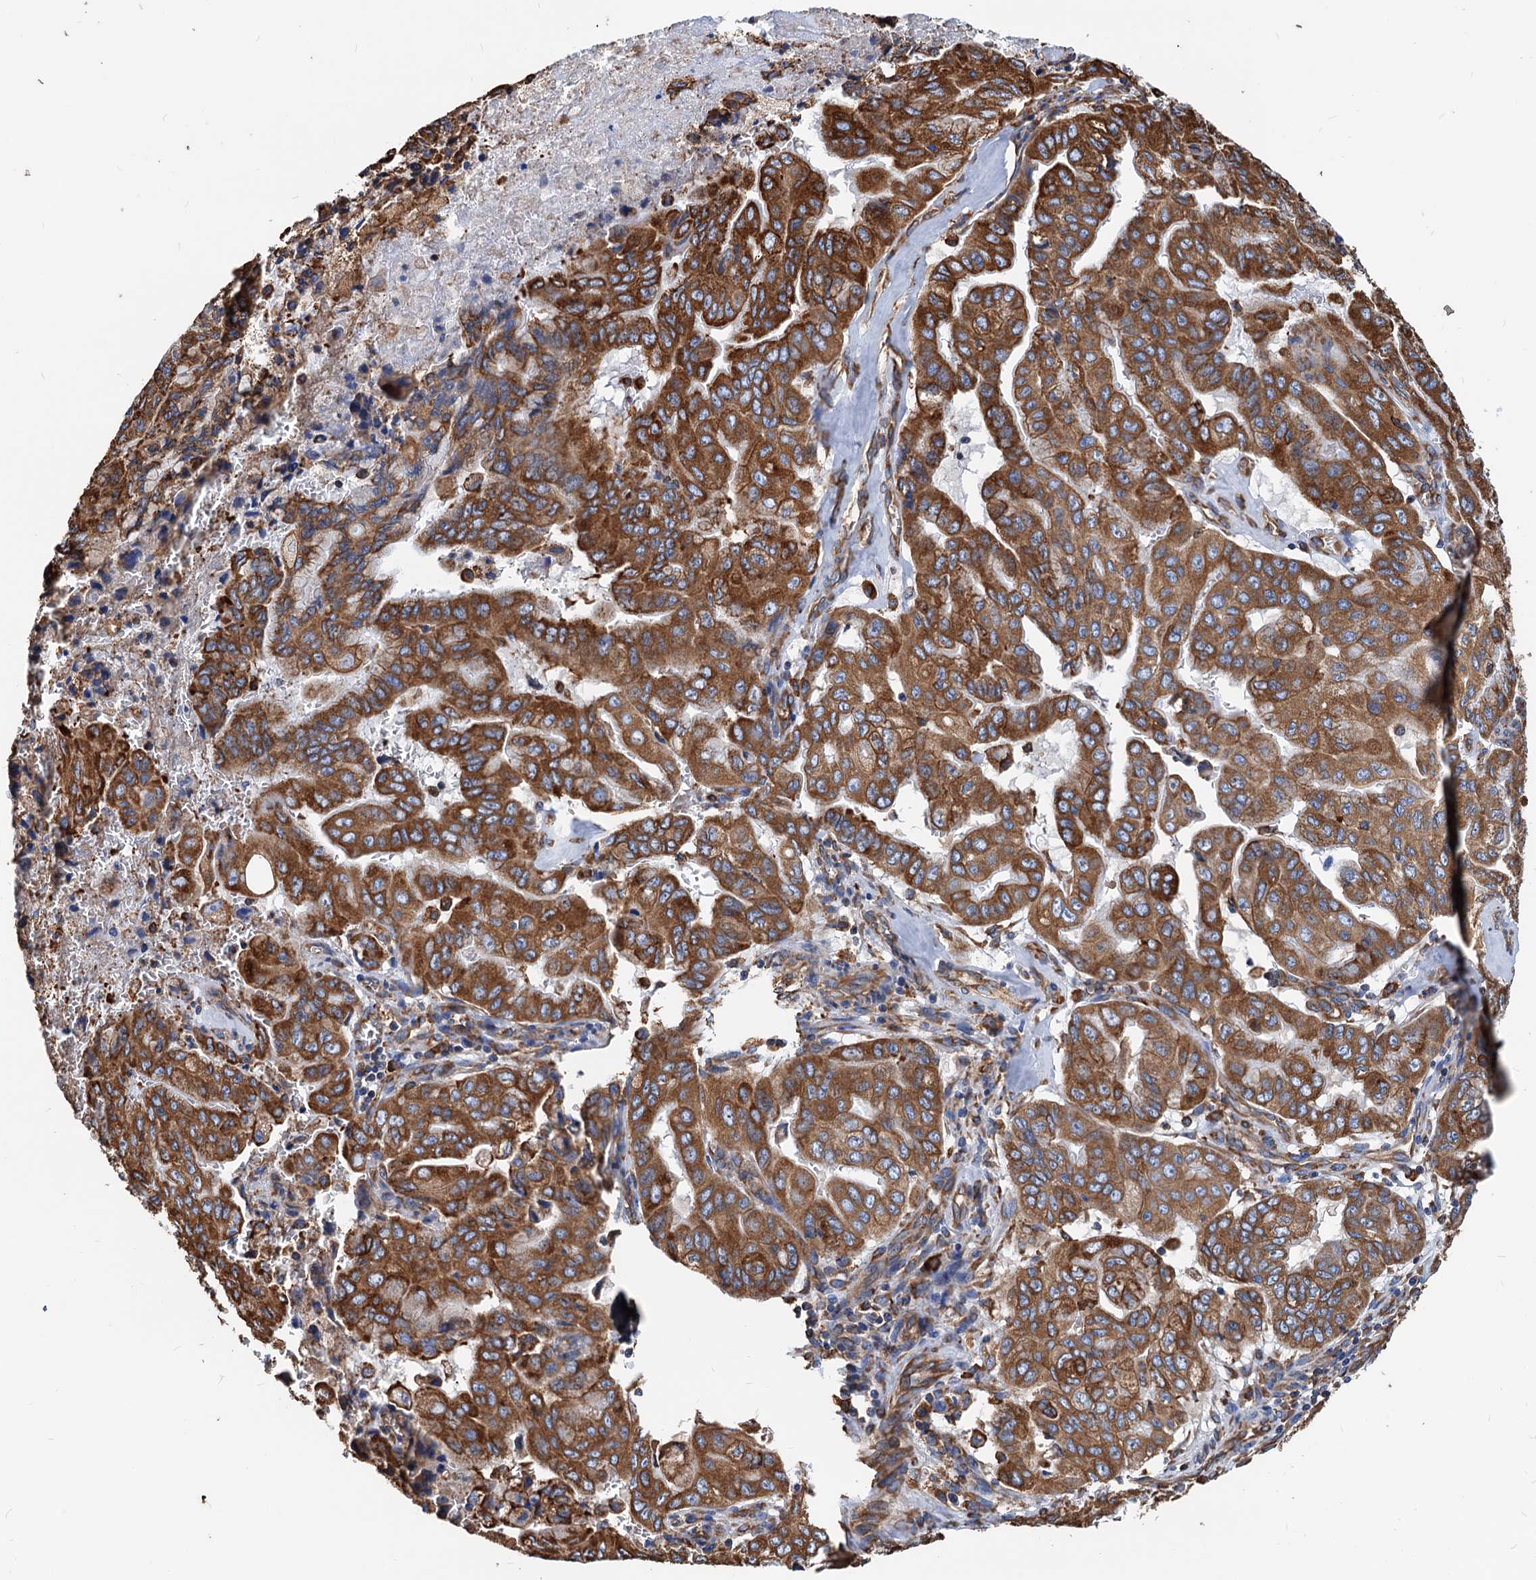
{"staining": {"intensity": "strong", "quantity": ">75%", "location": "cytoplasmic/membranous"}, "tissue": "pancreatic cancer", "cell_type": "Tumor cells", "image_type": "cancer", "snomed": [{"axis": "morphology", "description": "Adenocarcinoma, NOS"}, {"axis": "topography", "description": "Pancreas"}], "caption": "Brown immunohistochemical staining in human pancreatic adenocarcinoma reveals strong cytoplasmic/membranous expression in about >75% of tumor cells.", "gene": "HSPA5", "patient": {"sex": "male", "age": 51}}